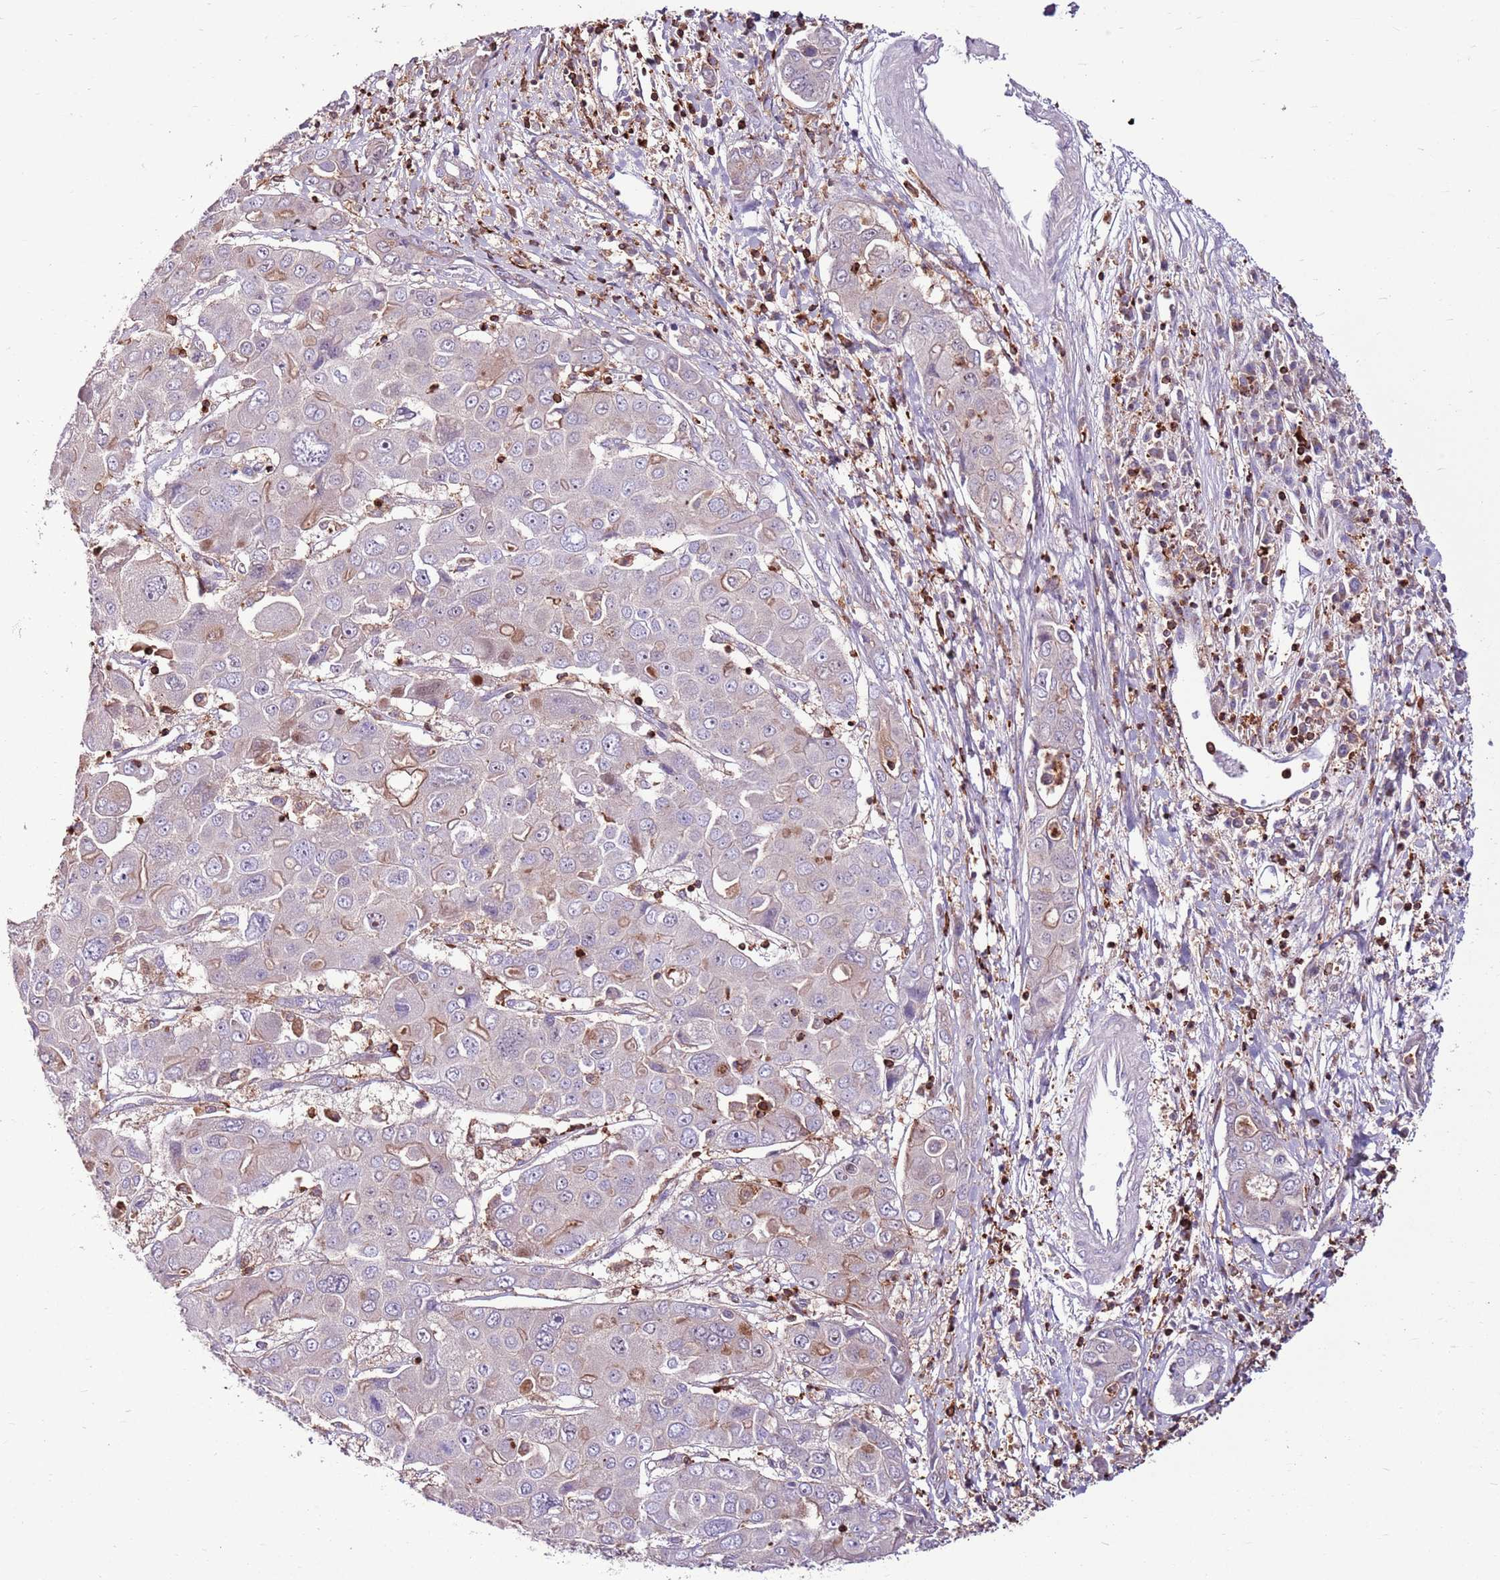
{"staining": {"intensity": "moderate", "quantity": "<25%", "location": "cytoplasmic/membranous"}, "tissue": "liver cancer", "cell_type": "Tumor cells", "image_type": "cancer", "snomed": [{"axis": "morphology", "description": "Cholangiocarcinoma"}, {"axis": "topography", "description": "Liver"}], "caption": "DAB (3,3'-diaminobenzidine) immunohistochemical staining of human liver cancer (cholangiocarcinoma) reveals moderate cytoplasmic/membranous protein staining in approximately <25% of tumor cells.", "gene": "ZSWIM1", "patient": {"sex": "male", "age": 67}}